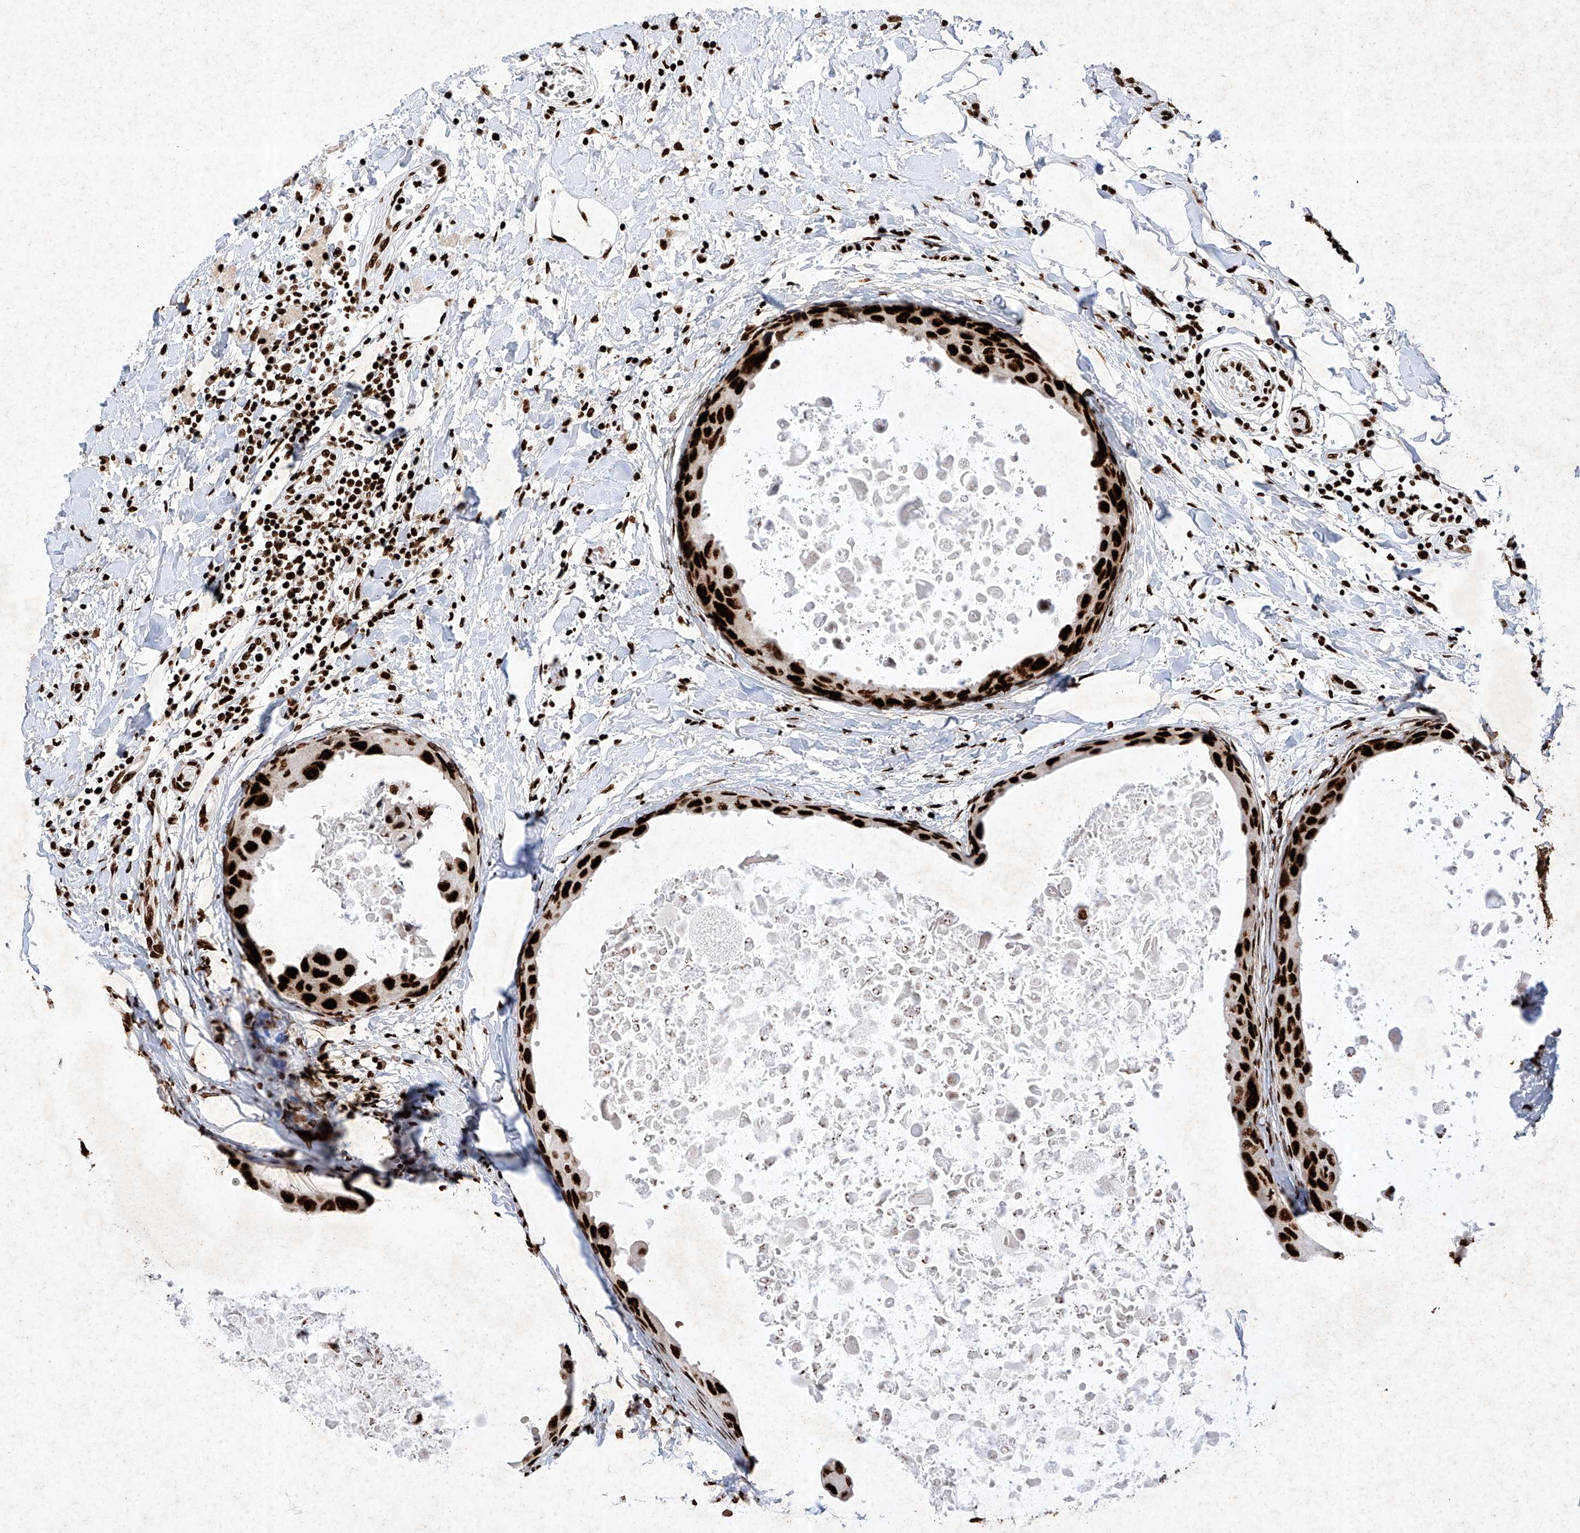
{"staining": {"intensity": "strong", "quantity": ">75%", "location": "nuclear"}, "tissue": "breast cancer", "cell_type": "Tumor cells", "image_type": "cancer", "snomed": [{"axis": "morphology", "description": "Duct carcinoma"}, {"axis": "topography", "description": "Breast"}], "caption": "Immunohistochemical staining of human breast cancer (intraductal carcinoma) displays high levels of strong nuclear protein staining in approximately >75% of tumor cells.", "gene": "SRSF6", "patient": {"sex": "female", "age": 27}}